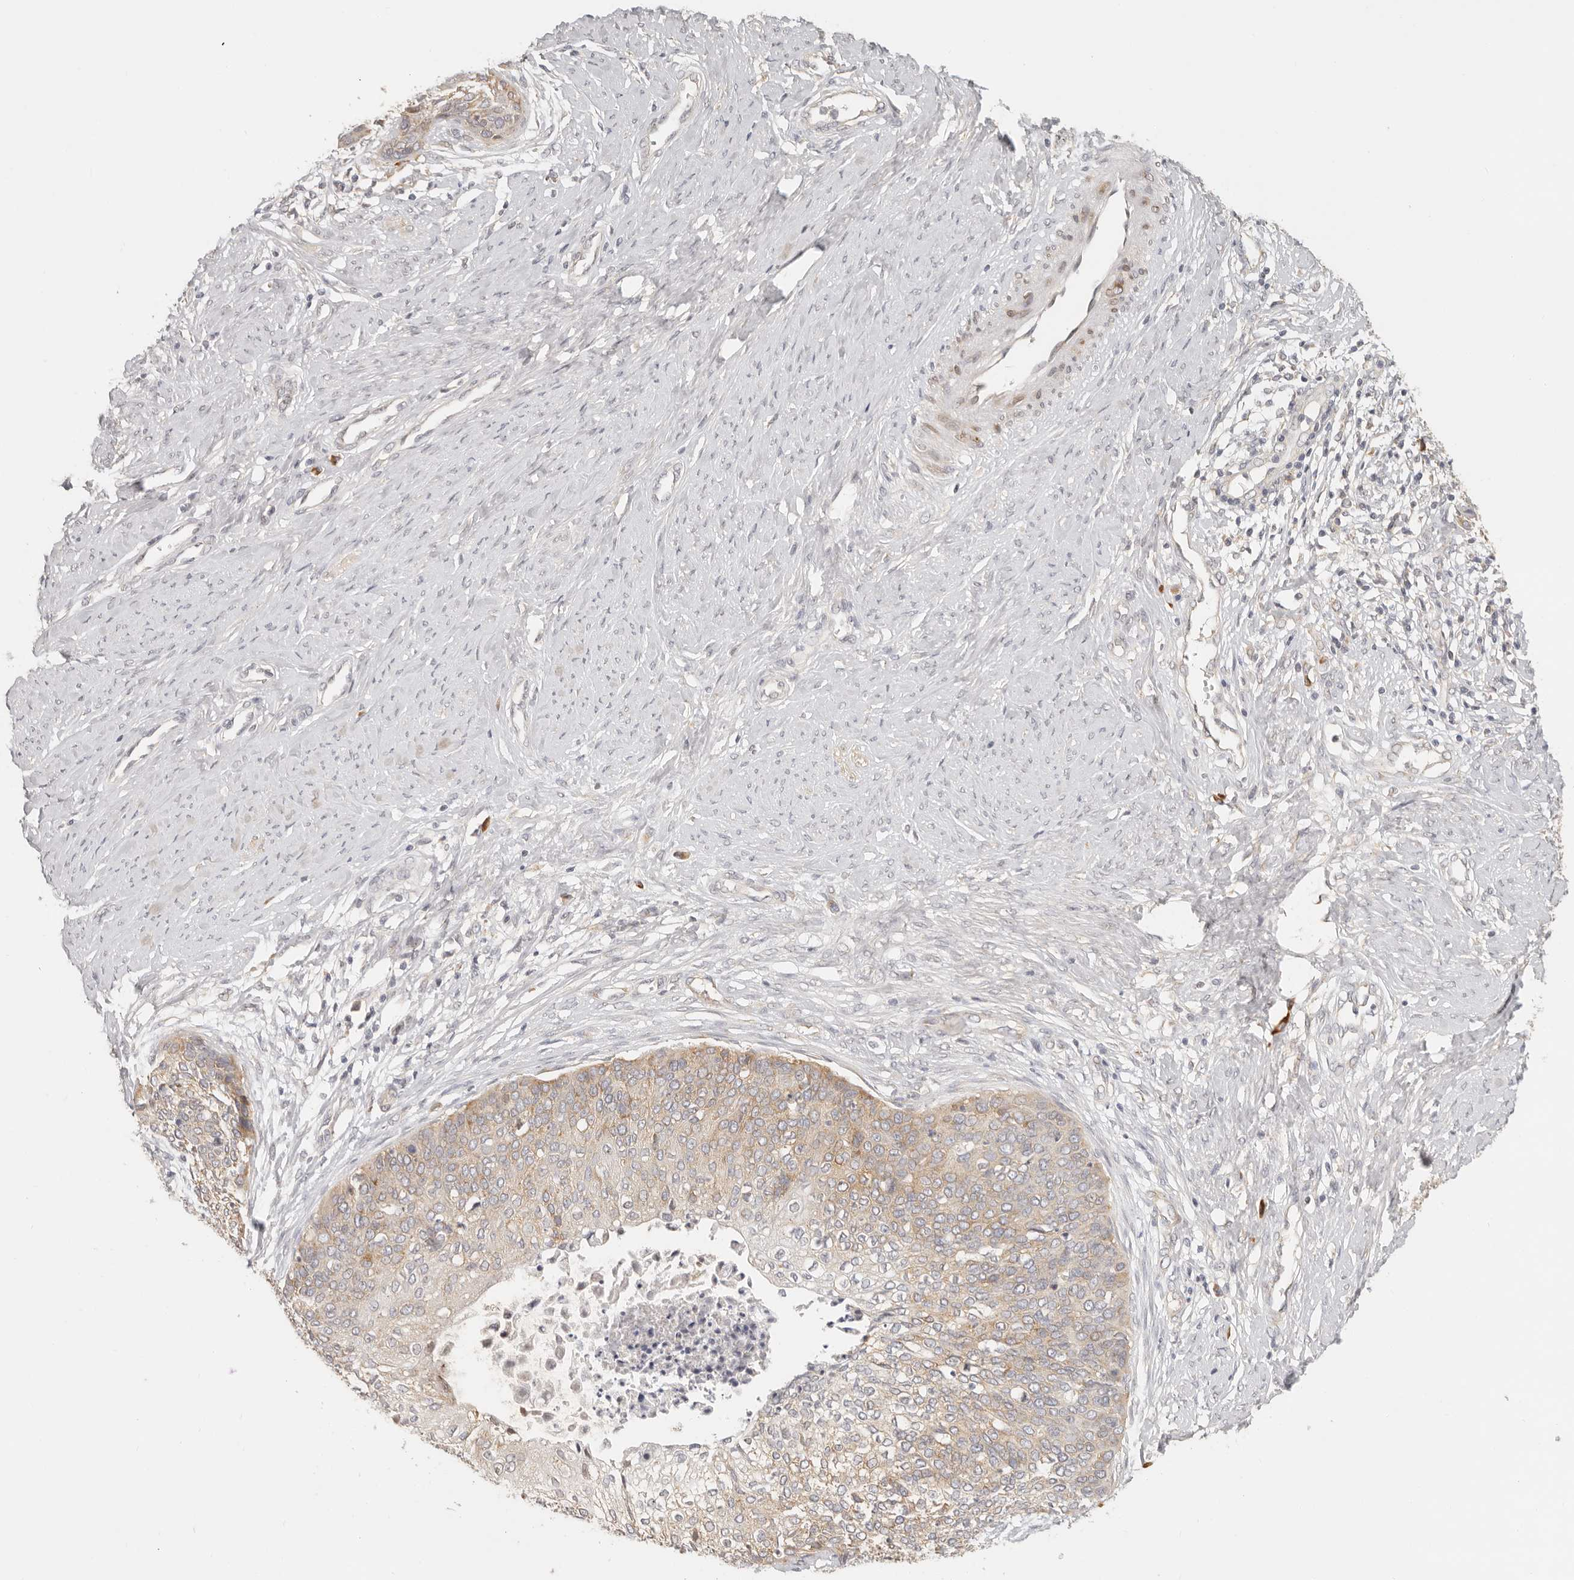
{"staining": {"intensity": "weak", "quantity": ">75%", "location": "cytoplasmic/membranous"}, "tissue": "cervical cancer", "cell_type": "Tumor cells", "image_type": "cancer", "snomed": [{"axis": "morphology", "description": "Squamous cell carcinoma, NOS"}, {"axis": "topography", "description": "Cervix"}], "caption": "Immunohistochemistry (IHC) histopathology image of neoplastic tissue: cervical cancer (squamous cell carcinoma) stained using immunohistochemistry (IHC) reveals low levels of weak protein expression localized specifically in the cytoplasmic/membranous of tumor cells, appearing as a cytoplasmic/membranous brown color.", "gene": "PABPC4", "patient": {"sex": "female", "age": 37}}